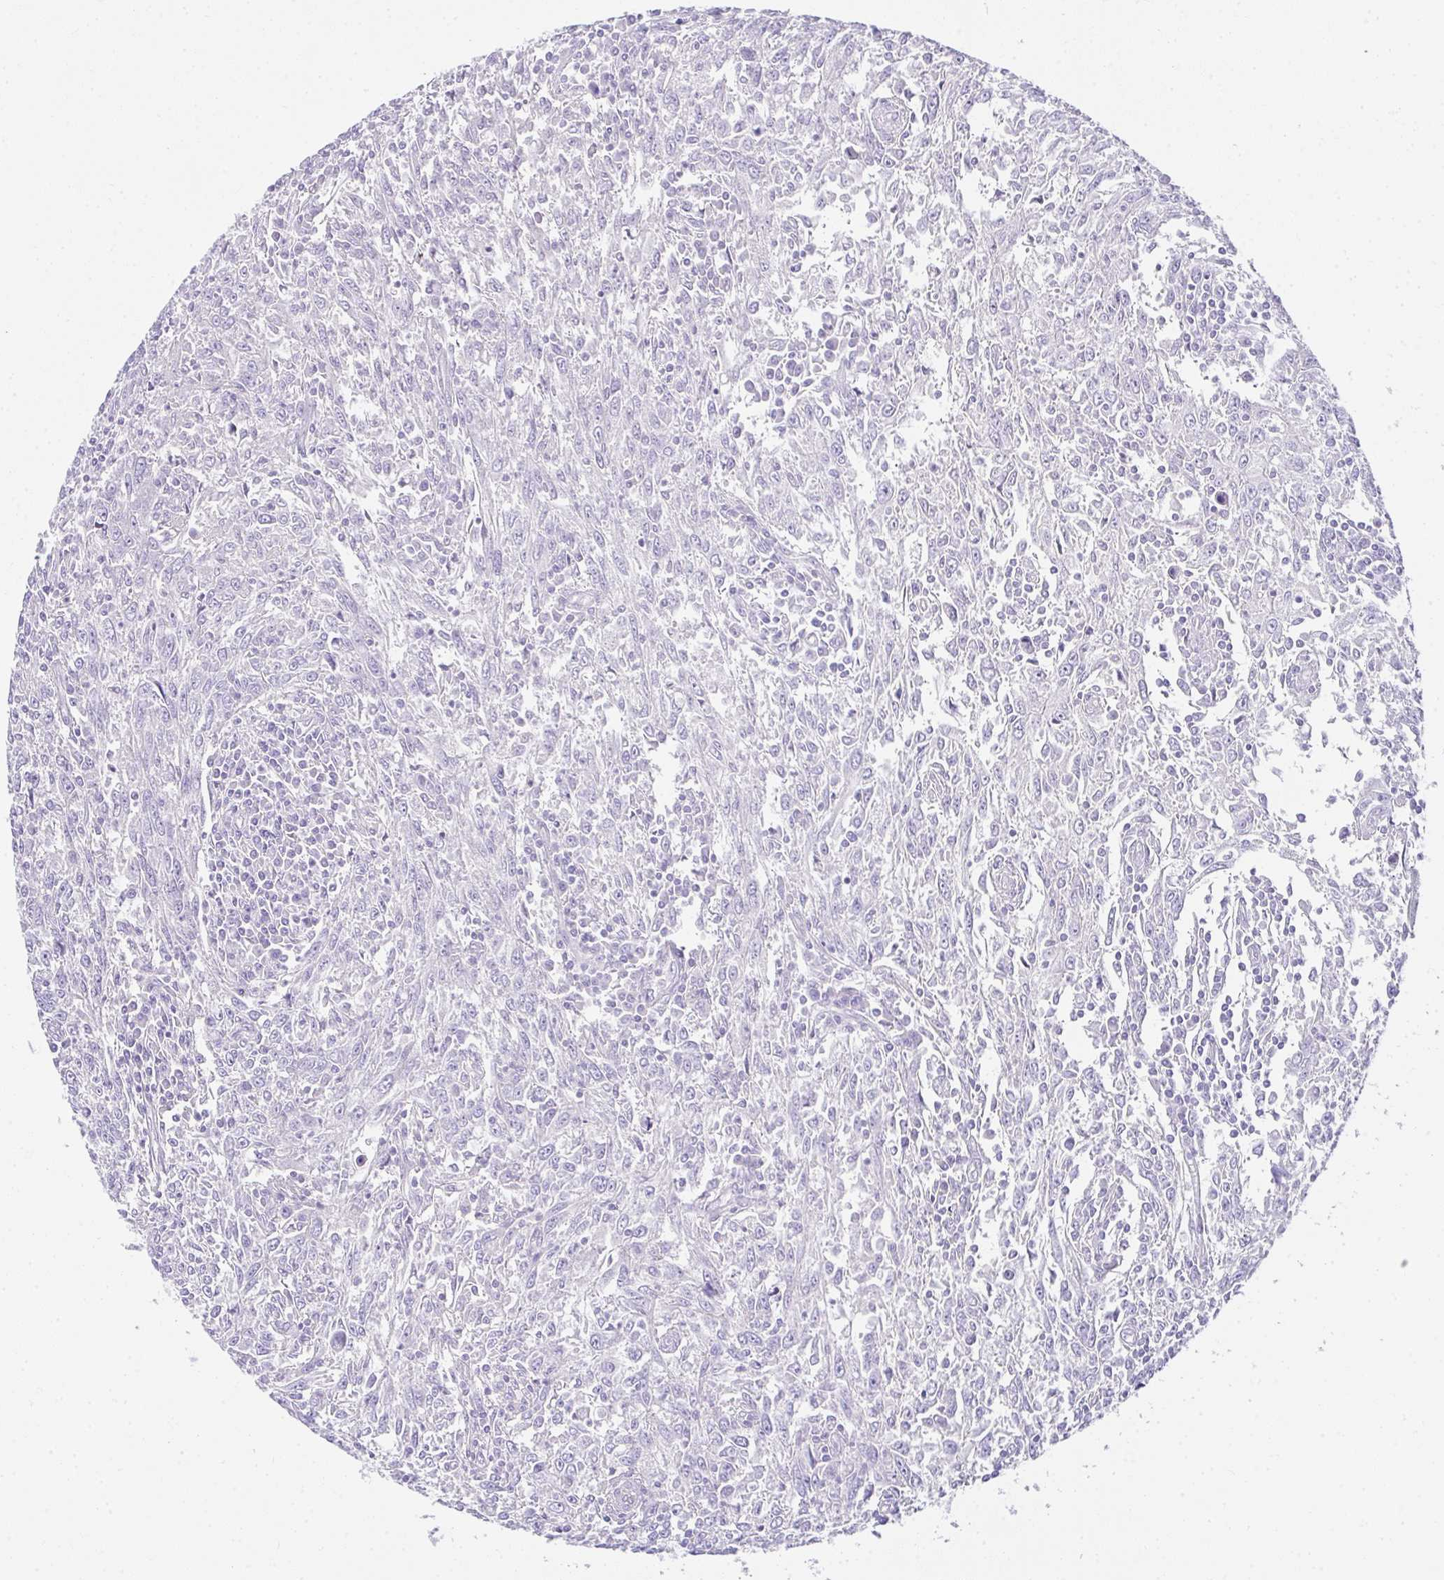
{"staining": {"intensity": "negative", "quantity": "none", "location": "none"}, "tissue": "breast cancer", "cell_type": "Tumor cells", "image_type": "cancer", "snomed": [{"axis": "morphology", "description": "Duct carcinoma"}, {"axis": "topography", "description": "Breast"}], "caption": "High power microscopy histopathology image of an IHC micrograph of breast infiltrating ductal carcinoma, revealing no significant staining in tumor cells.", "gene": "AVIL", "patient": {"sex": "female", "age": 50}}